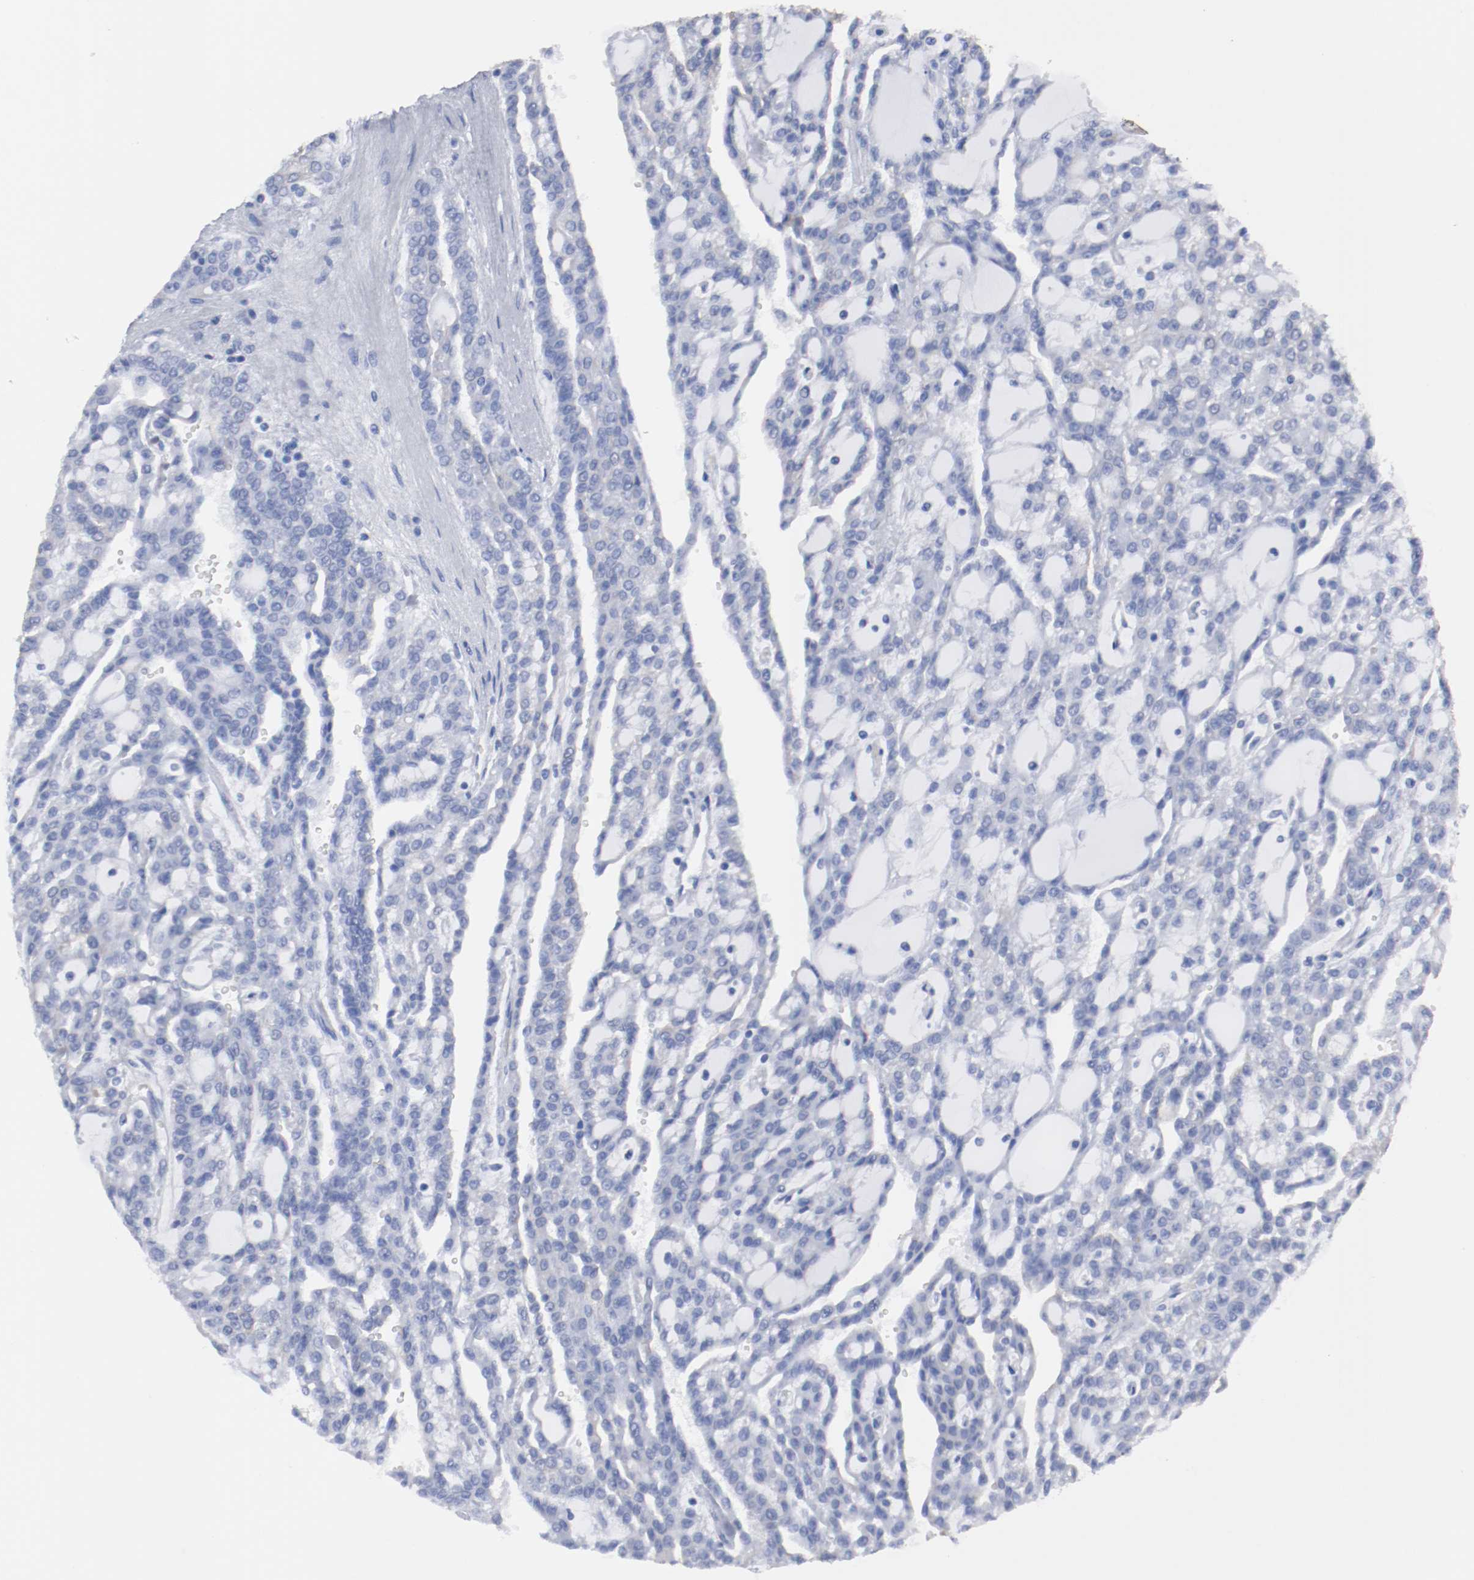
{"staining": {"intensity": "negative", "quantity": "none", "location": "none"}, "tissue": "renal cancer", "cell_type": "Tumor cells", "image_type": "cancer", "snomed": [{"axis": "morphology", "description": "Adenocarcinoma, NOS"}, {"axis": "topography", "description": "Kidney"}], "caption": "IHC photomicrograph of human renal cancer (adenocarcinoma) stained for a protein (brown), which demonstrates no staining in tumor cells. Brightfield microscopy of immunohistochemistry (IHC) stained with DAB (brown) and hematoxylin (blue), captured at high magnification.", "gene": "TSPAN6", "patient": {"sex": "male", "age": 63}}